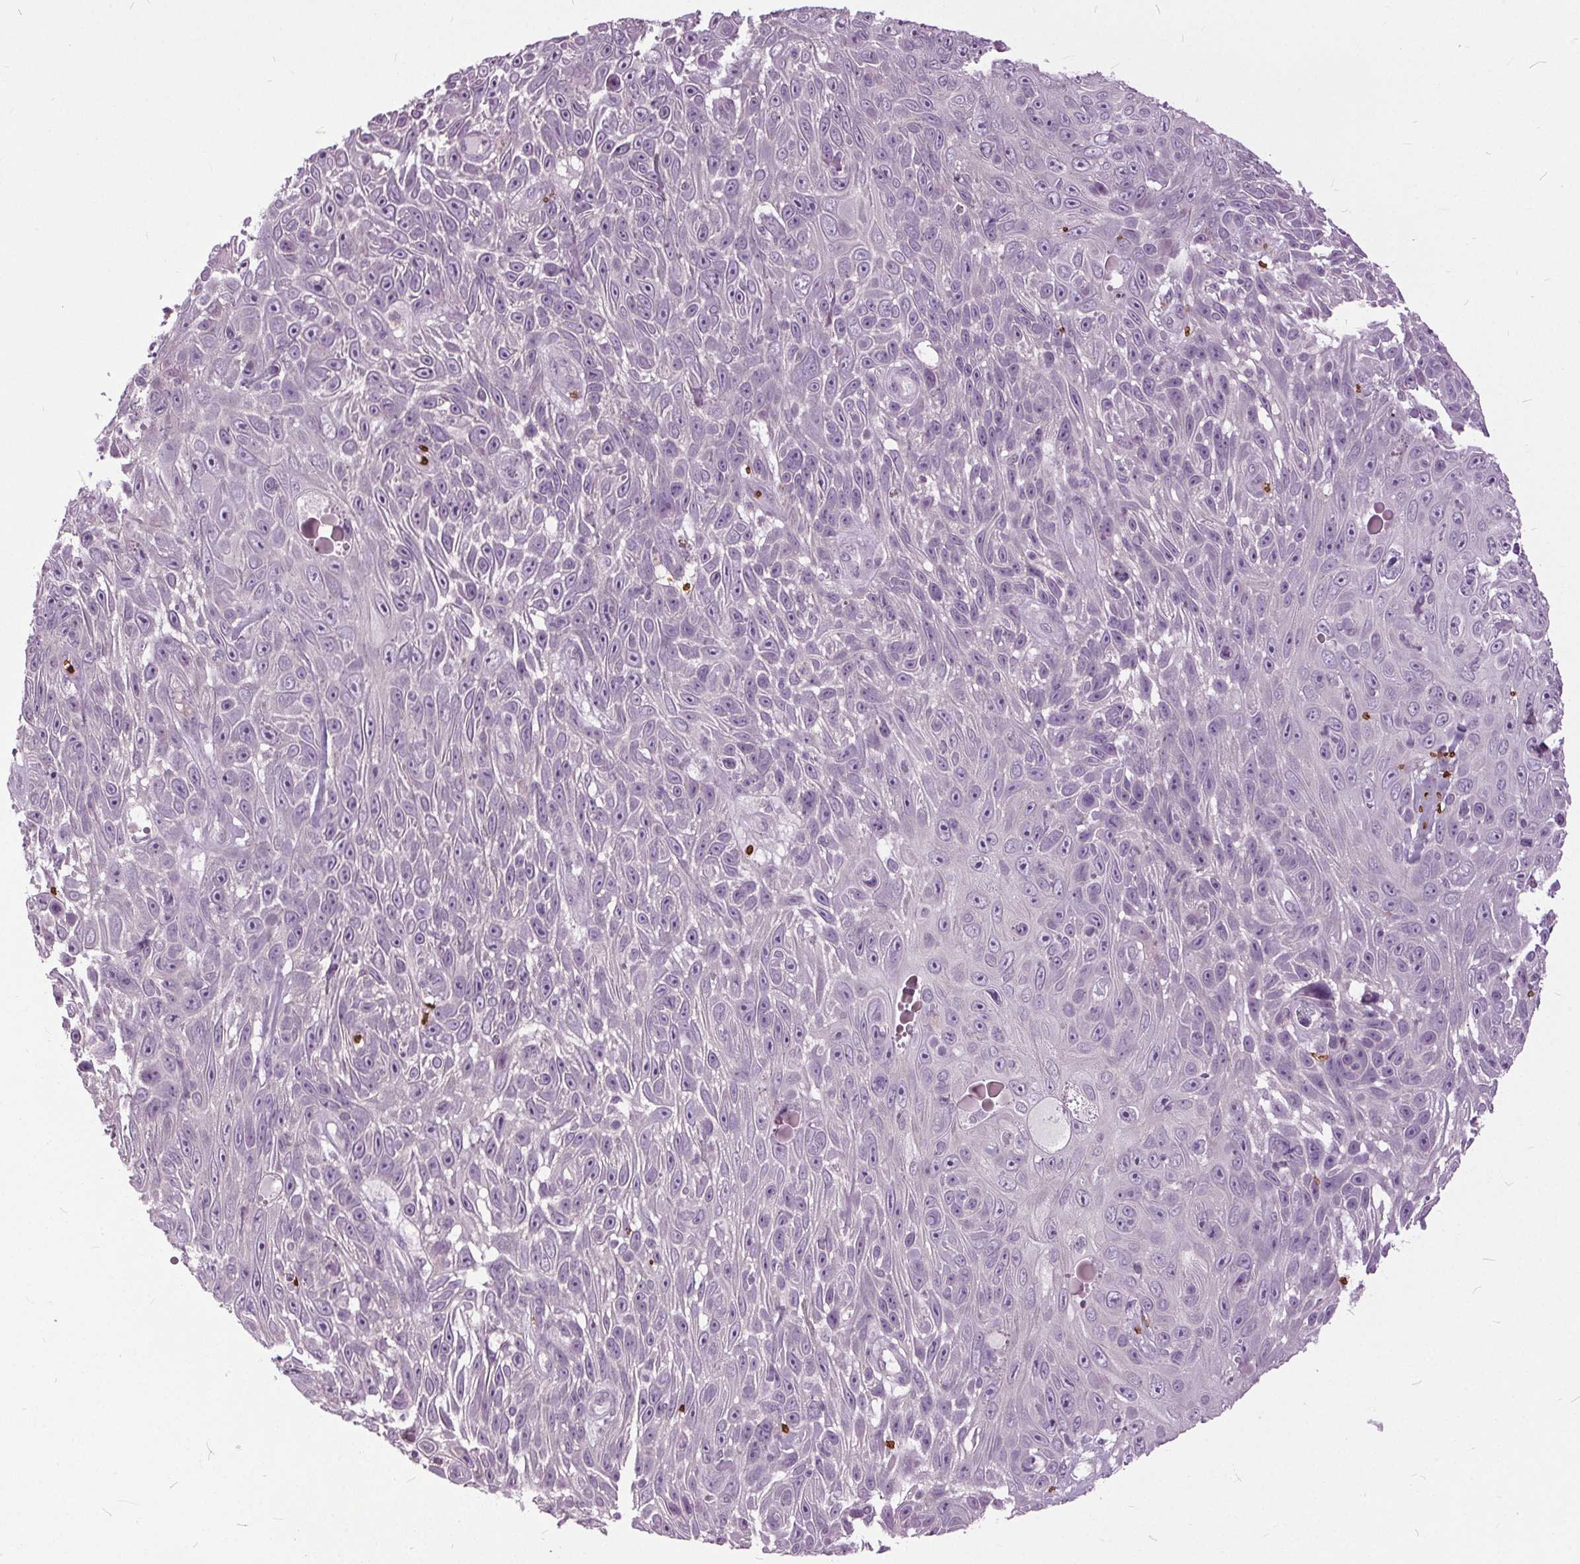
{"staining": {"intensity": "negative", "quantity": "none", "location": "none"}, "tissue": "skin cancer", "cell_type": "Tumor cells", "image_type": "cancer", "snomed": [{"axis": "morphology", "description": "Squamous cell carcinoma, NOS"}, {"axis": "topography", "description": "Skin"}], "caption": "This is an immunohistochemistry (IHC) histopathology image of squamous cell carcinoma (skin). There is no expression in tumor cells.", "gene": "SLC4A1", "patient": {"sex": "male", "age": 82}}